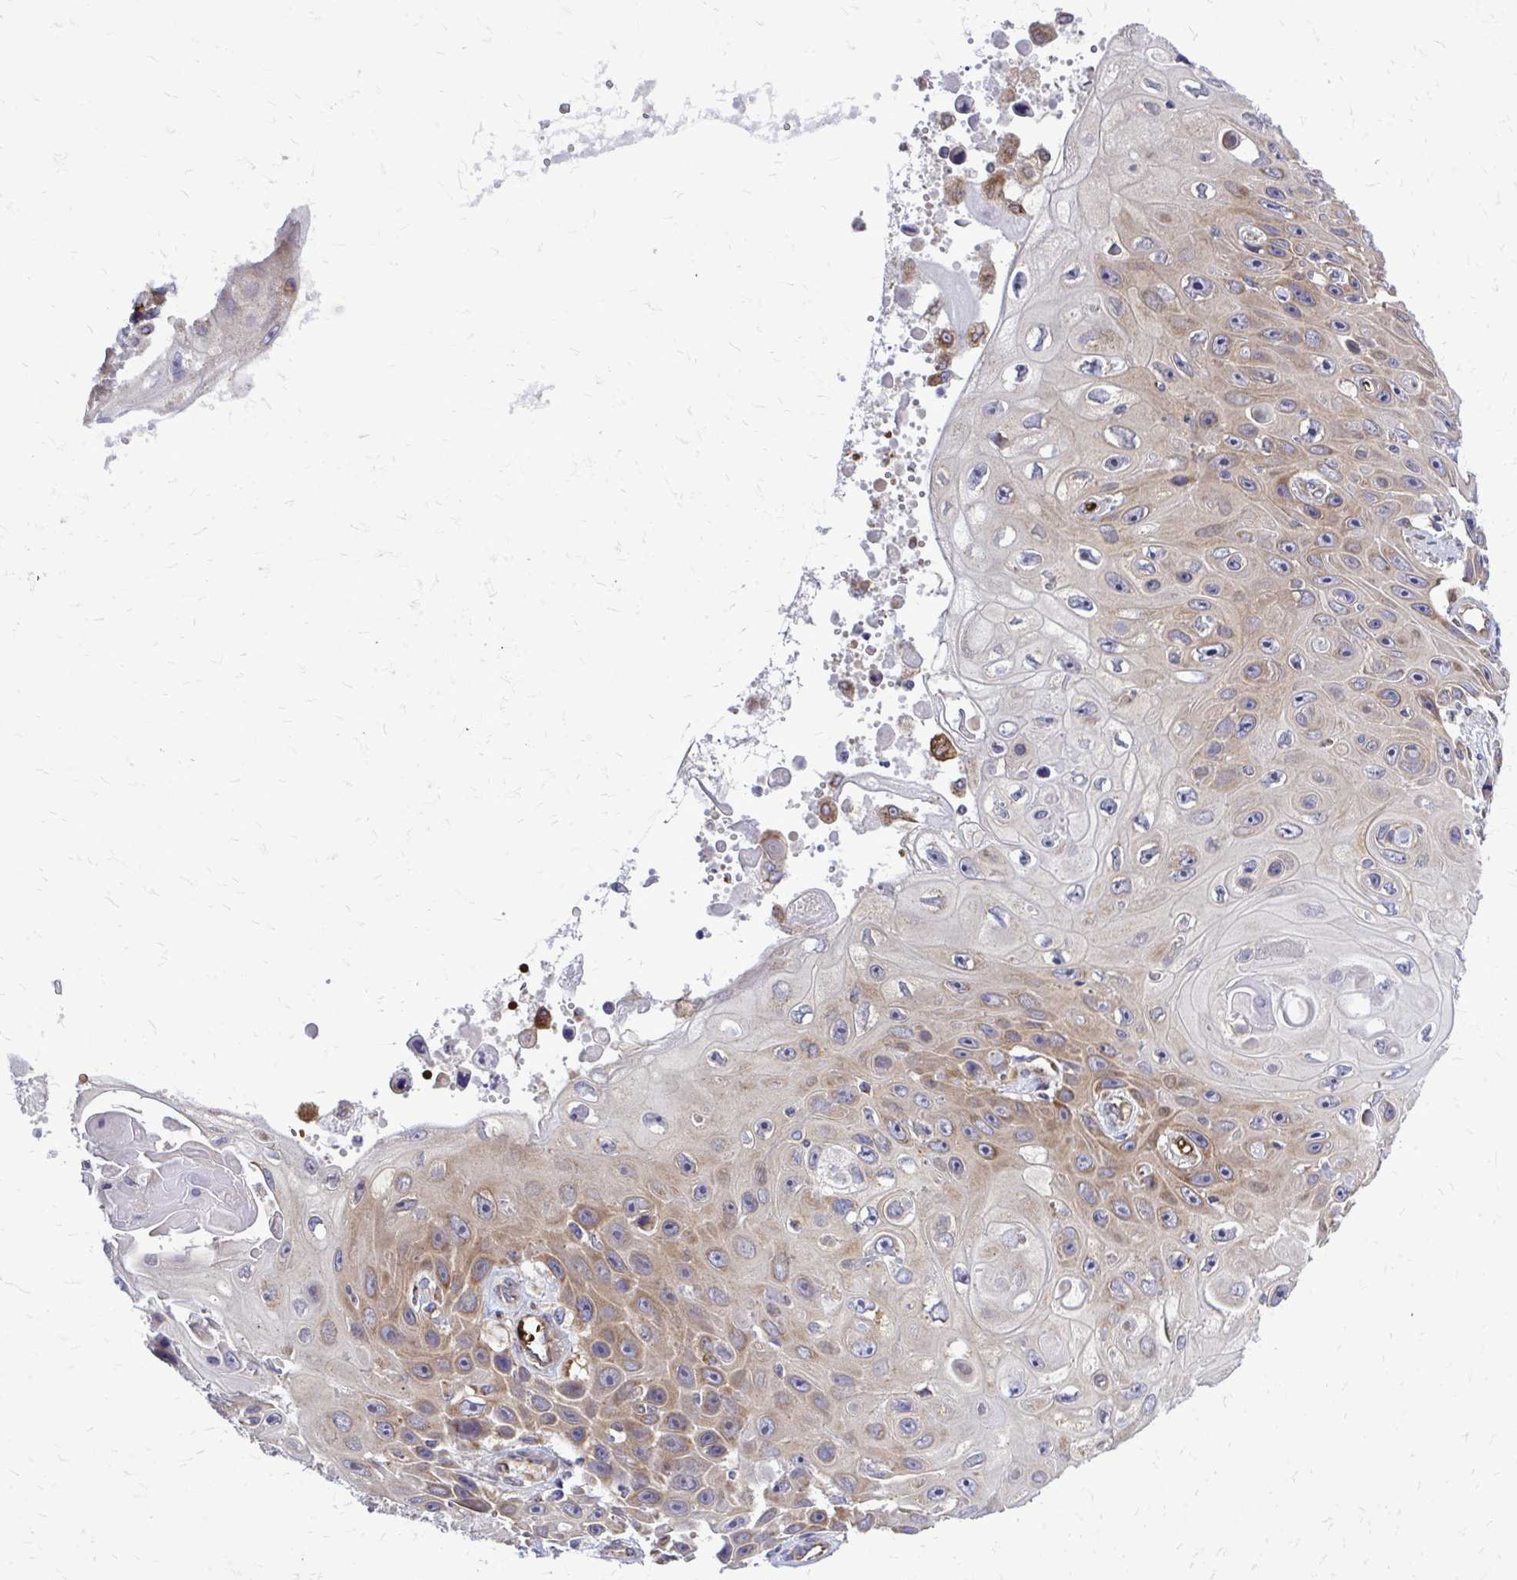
{"staining": {"intensity": "moderate", "quantity": "25%-75%", "location": "cytoplasmic/membranous"}, "tissue": "skin cancer", "cell_type": "Tumor cells", "image_type": "cancer", "snomed": [{"axis": "morphology", "description": "Squamous cell carcinoma, NOS"}, {"axis": "topography", "description": "Skin"}], "caption": "Skin cancer (squamous cell carcinoma) tissue demonstrates moderate cytoplasmic/membranous staining in about 25%-75% of tumor cells, visualized by immunohistochemistry.", "gene": "PDK4", "patient": {"sex": "male", "age": 82}}